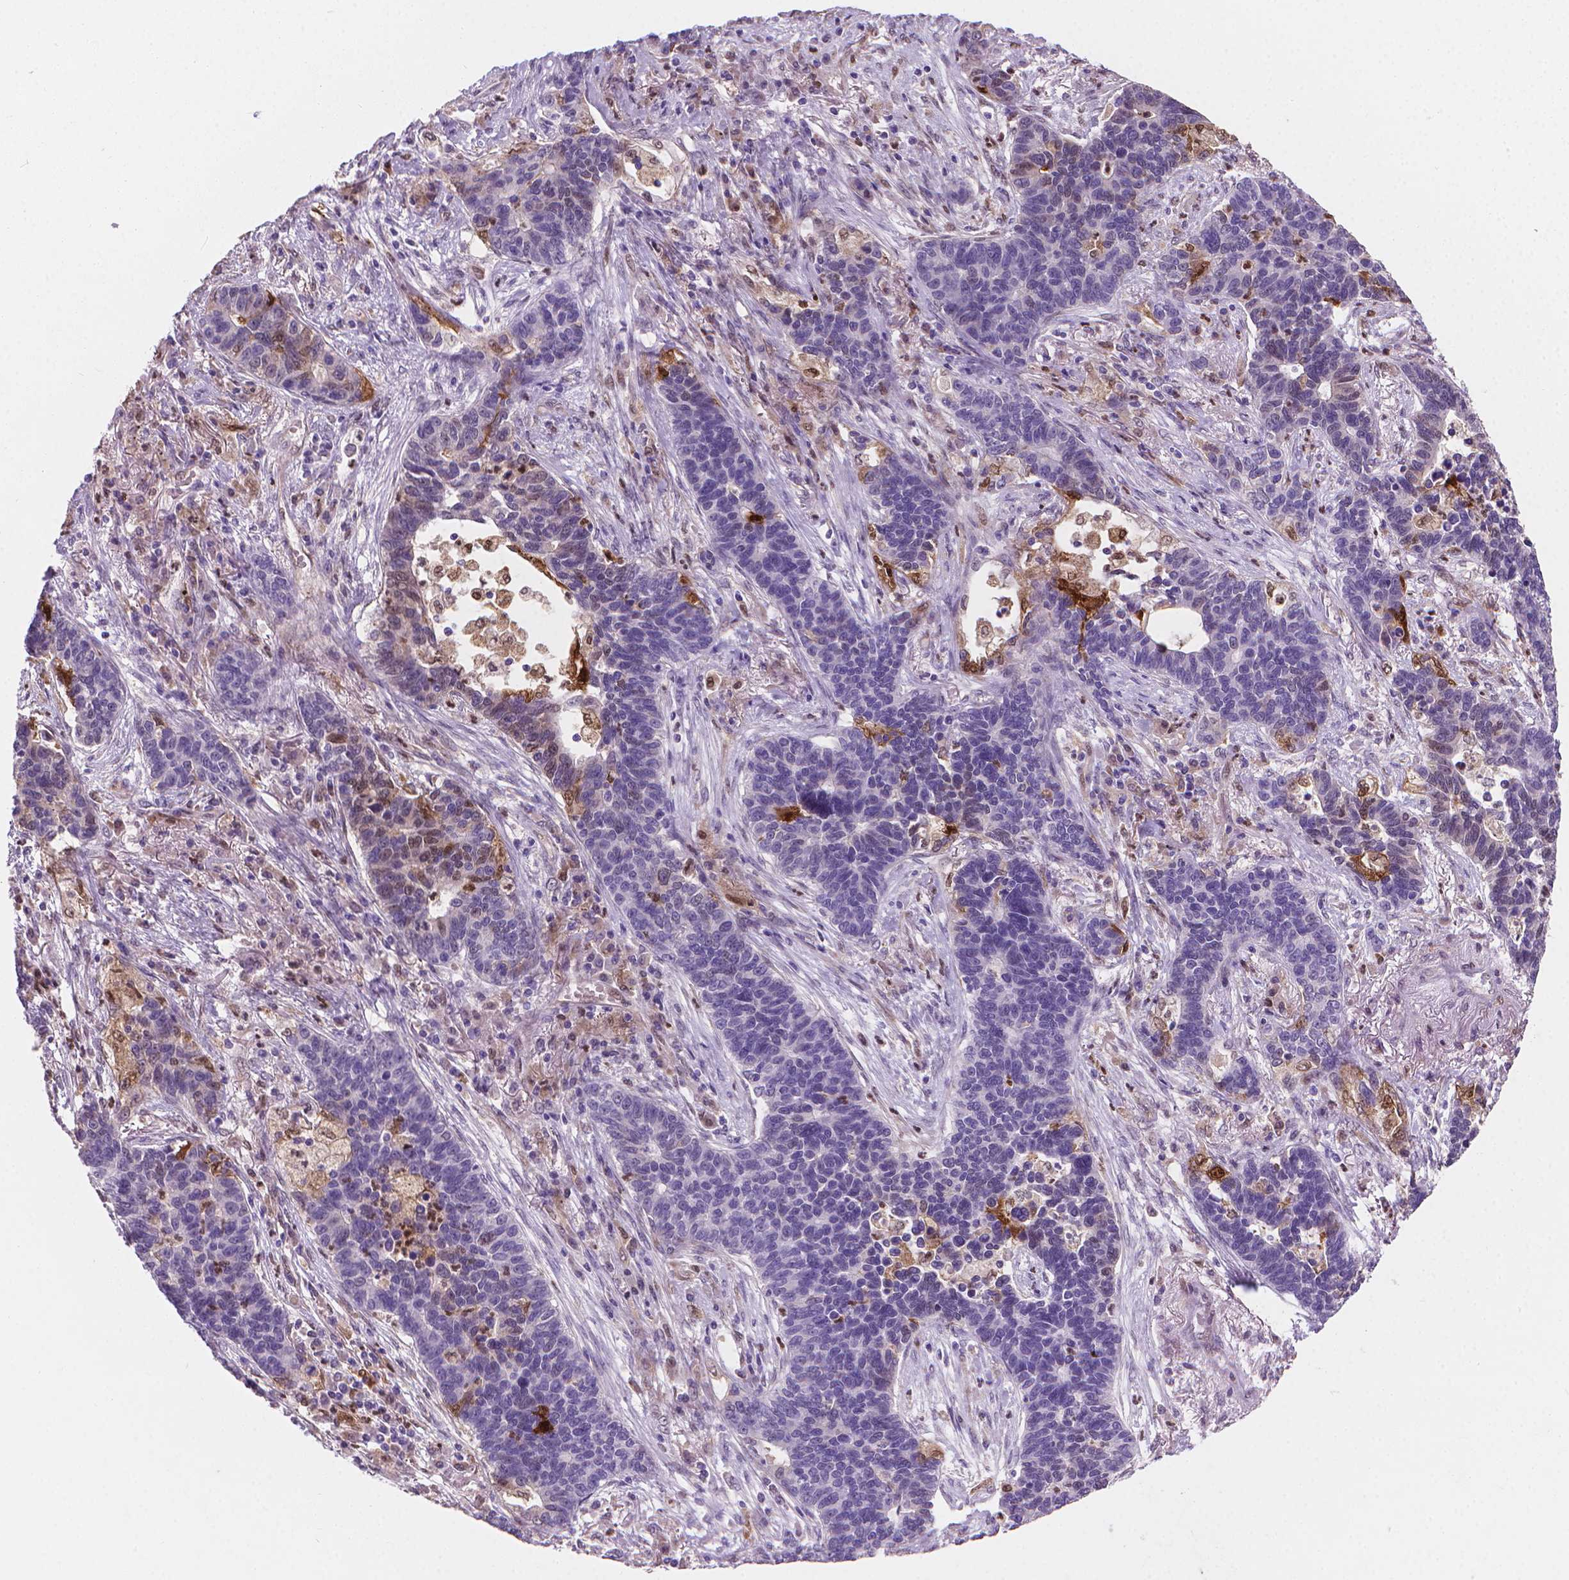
{"staining": {"intensity": "negative", "quantity": "none", "location": "none"}, "tissue": "lung cancer", "cell_type": "Tumor cells", "image_type": "cancer", "snomed": [{"axis": "morphology", "description": "Adenocarcinoma, NOS"}, {"axis": "topography", "description": "Lung"}], "caption": "A high-resolution histopathology image shows immunohistochemistry (IHC) staining of lung cancer (adenocarcinoma), which displays no significant expression in tumor cells.", "gene": "TNFAIP2", "patient": {"sex": "female", "age": 57}}